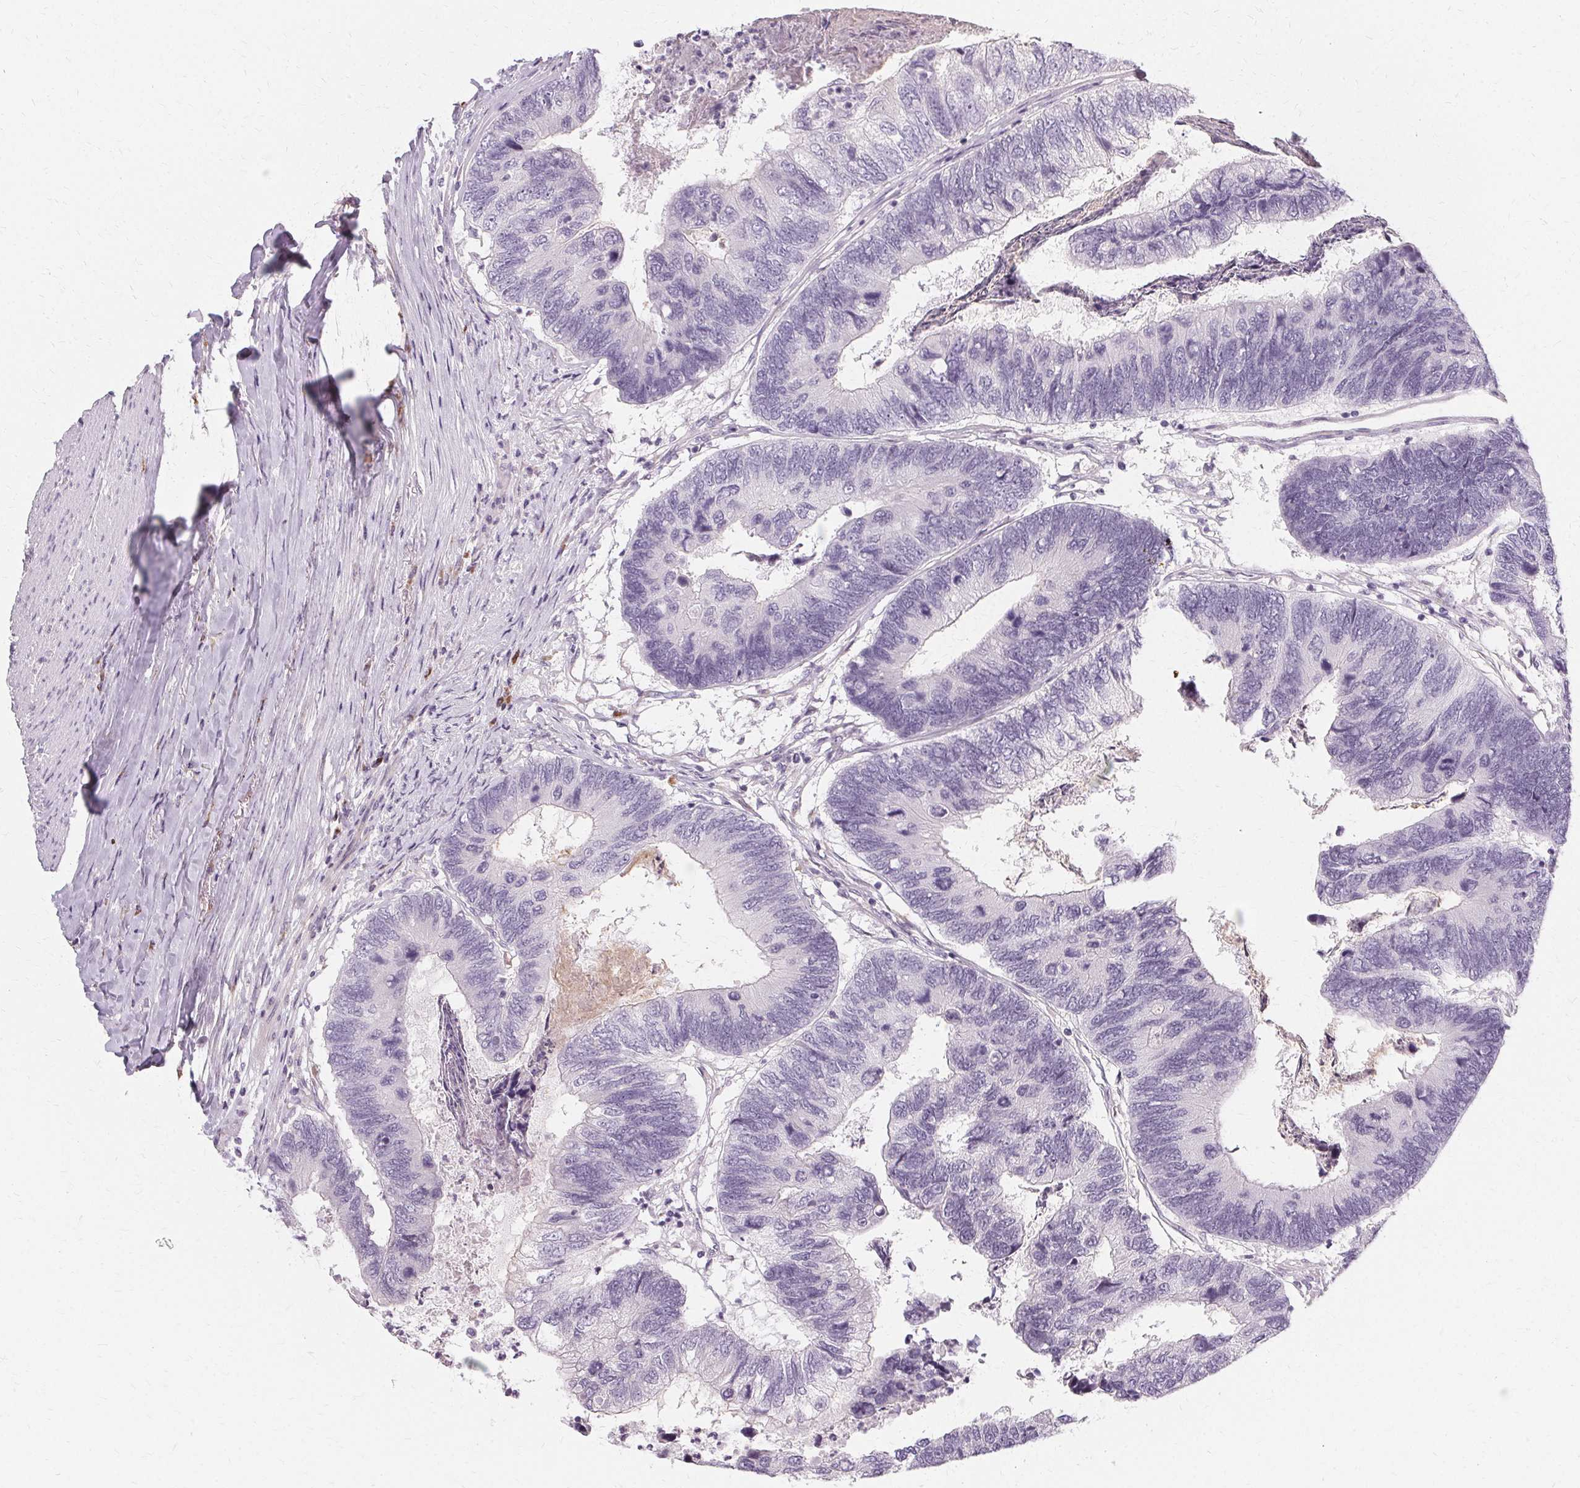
{"staining": {"intensity": "negative", "quantity": "none", "location": "none"}, "tissue": "colorectal cancer", "cell_type": "Tumor cells", "image_type": "cancer", "snomed": [{"axis": "morphology", "description": "Adenocarcinoma, NOS"}, {"axis": "topography", "description": "Colon"}], "caption": "Adenocarcinoma (colorectal) was stained to show a protein in brown. There is no significant positivity in tumor cells. Nuclei are stained in blue.", "gene": "FCRL3", "patient": {"sex": "female", "age": 67}}